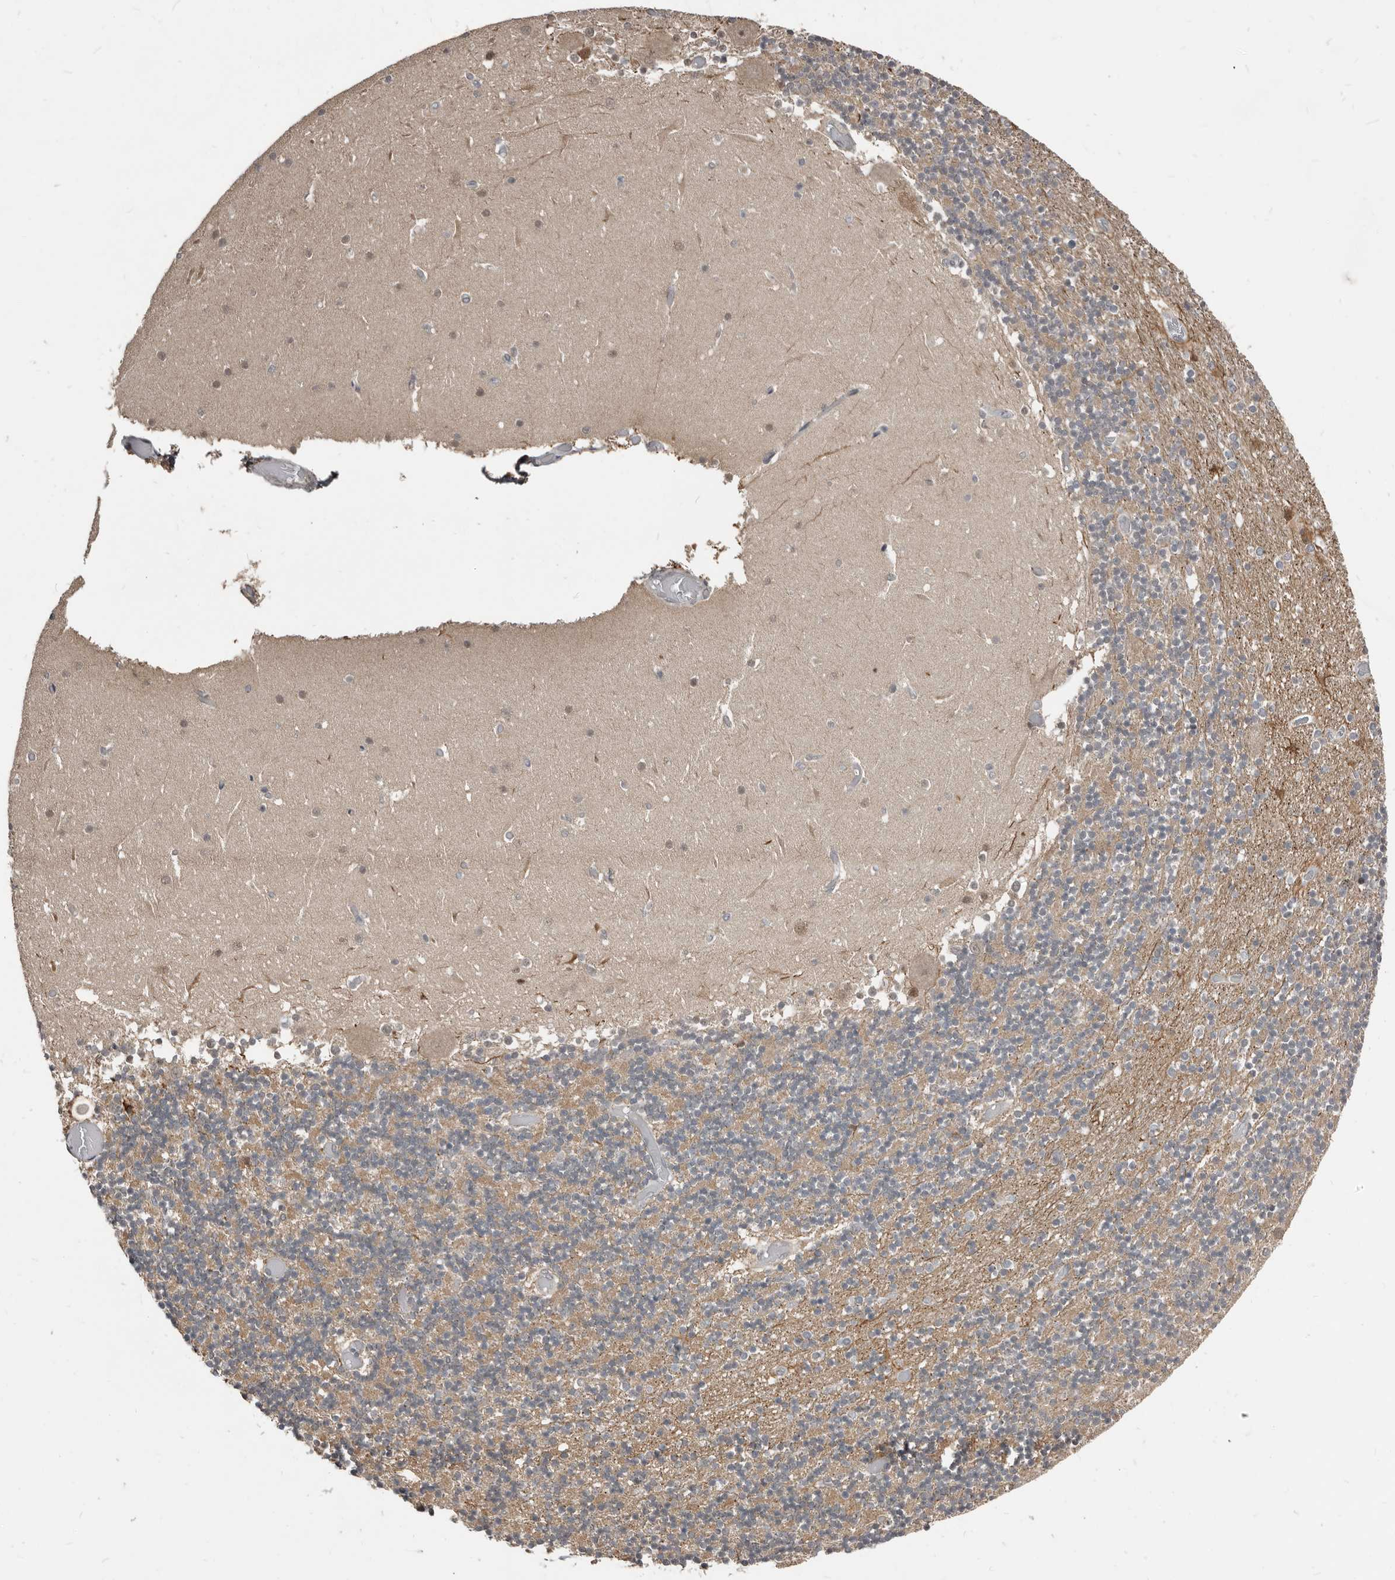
{"staining": {"intensity": "weak", "quantity": "25%-75%", "location": "cytoplasmic/membranous"}, "tissue": "cerebellum", "cell_type": "Cells in granular layer", "image_type": "normal", "snomed": [{"axis": "morphology", "description": "Normal tissue, NOS"}, {"axis": "topography", "description": "Cerebellum"}], "caption": "The photomicrograph reveals staining of normal cerebellum, revealing weak cytoplasmic/membranous protein staining (brown color) within cells in granular layer.", "gene": "APOL6", "patient": {"sex": "female", "age": 28}}